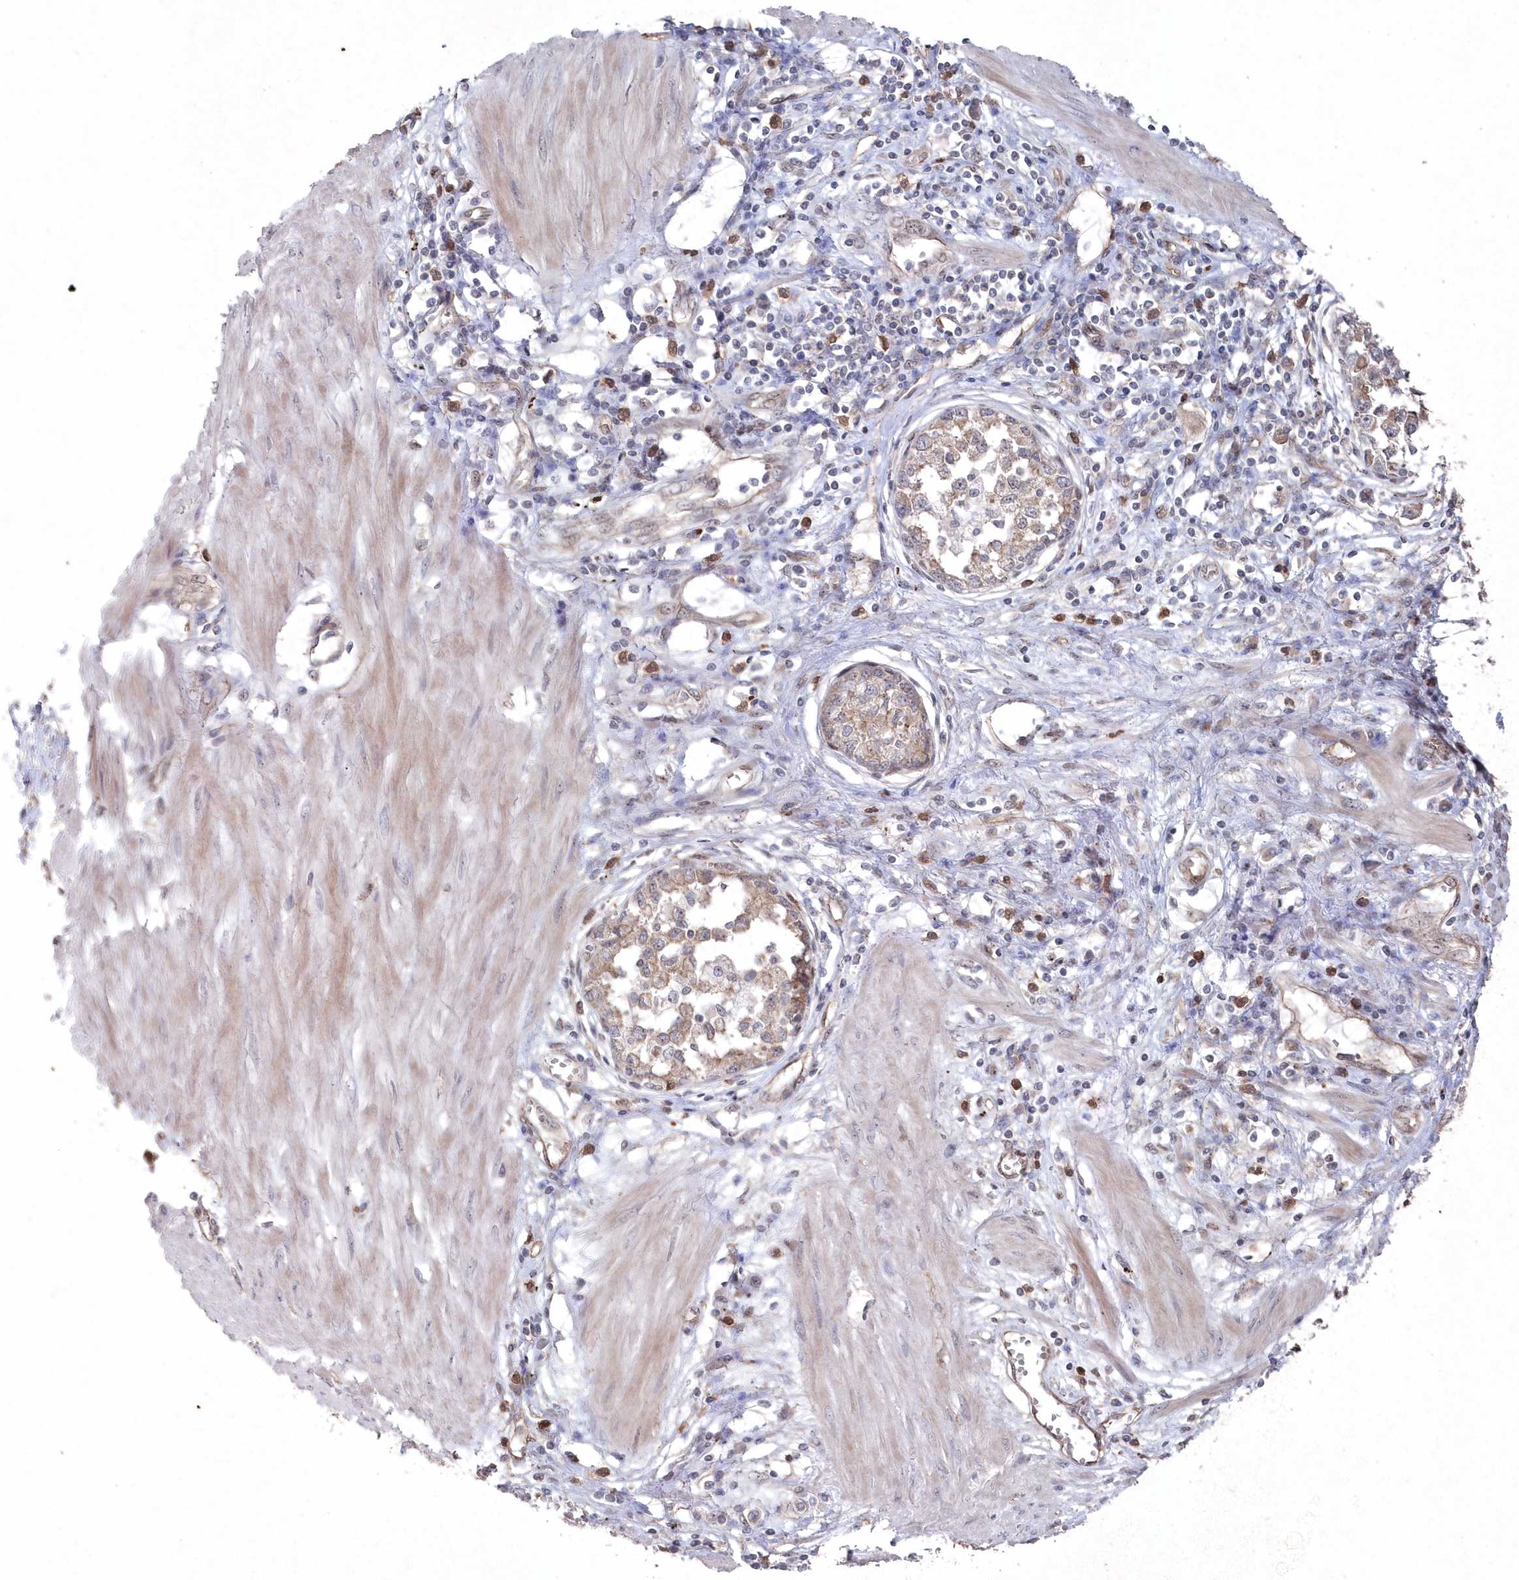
{"staining": {"intensity": "weak", "quantity": "25%-75%", "location": "cytoplasmic/membranous"}, "tissue": "stomach cancer", "cell_type": "Tumor cells", "image_type": "cancer", "snomed": [{"axis": "morphology", "description": "Adenocarcinoma, NOS"}, {"axis": "topography", "description": "Stomach"}], "caption": "Tumor cells display weak cytoplasmic/membranous expression in approximately 25%-75% of cells in adenocarcinoma (stomach).", "gene": "VSIG2", "patient": {"sex": "female", "age": 76}}